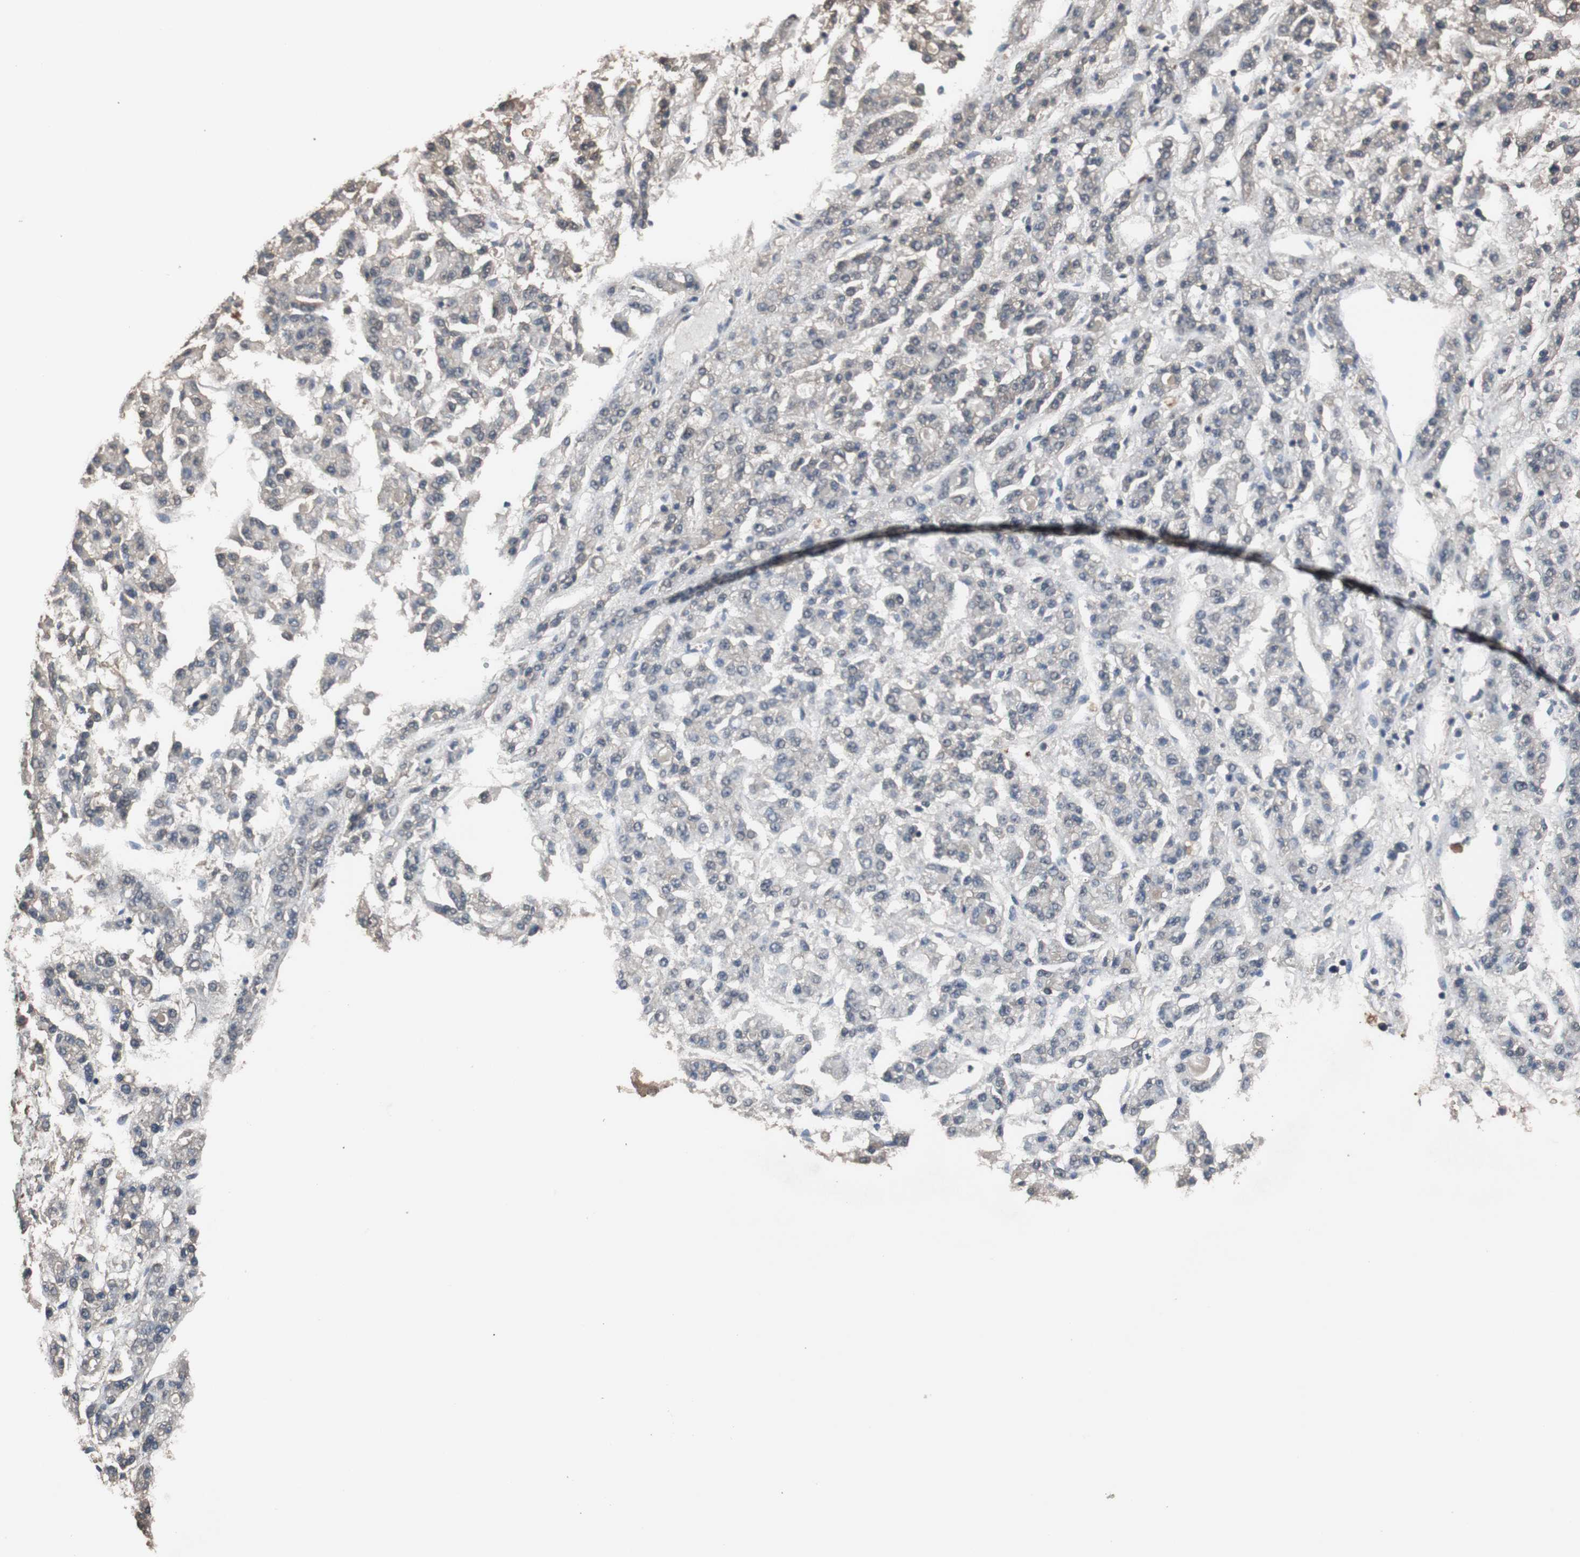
{"staining": {"intensity": "weak", "quantity": "25%-75%", "location": "cytoplasmic/membranous"}, "tissue": "liver cancer", "cell_type": "Tumor cells", "image_type": "cancer", "snomed": [{"axis": "morphology", "description": "Carcinoma, Hepatocellular, NOS"}, {"axis": "topography", "description": "Liver"}], "caption": "High-power microscopy captured an immunohistochemistry histopathology image of liver hepatocellular carcinoma, revealing weak cytoplasmic/membranous staining in approximately 25%-75% of tumor cells.", "gene": "PITRM1", "patient": {"sex": "male", "age": 70}}